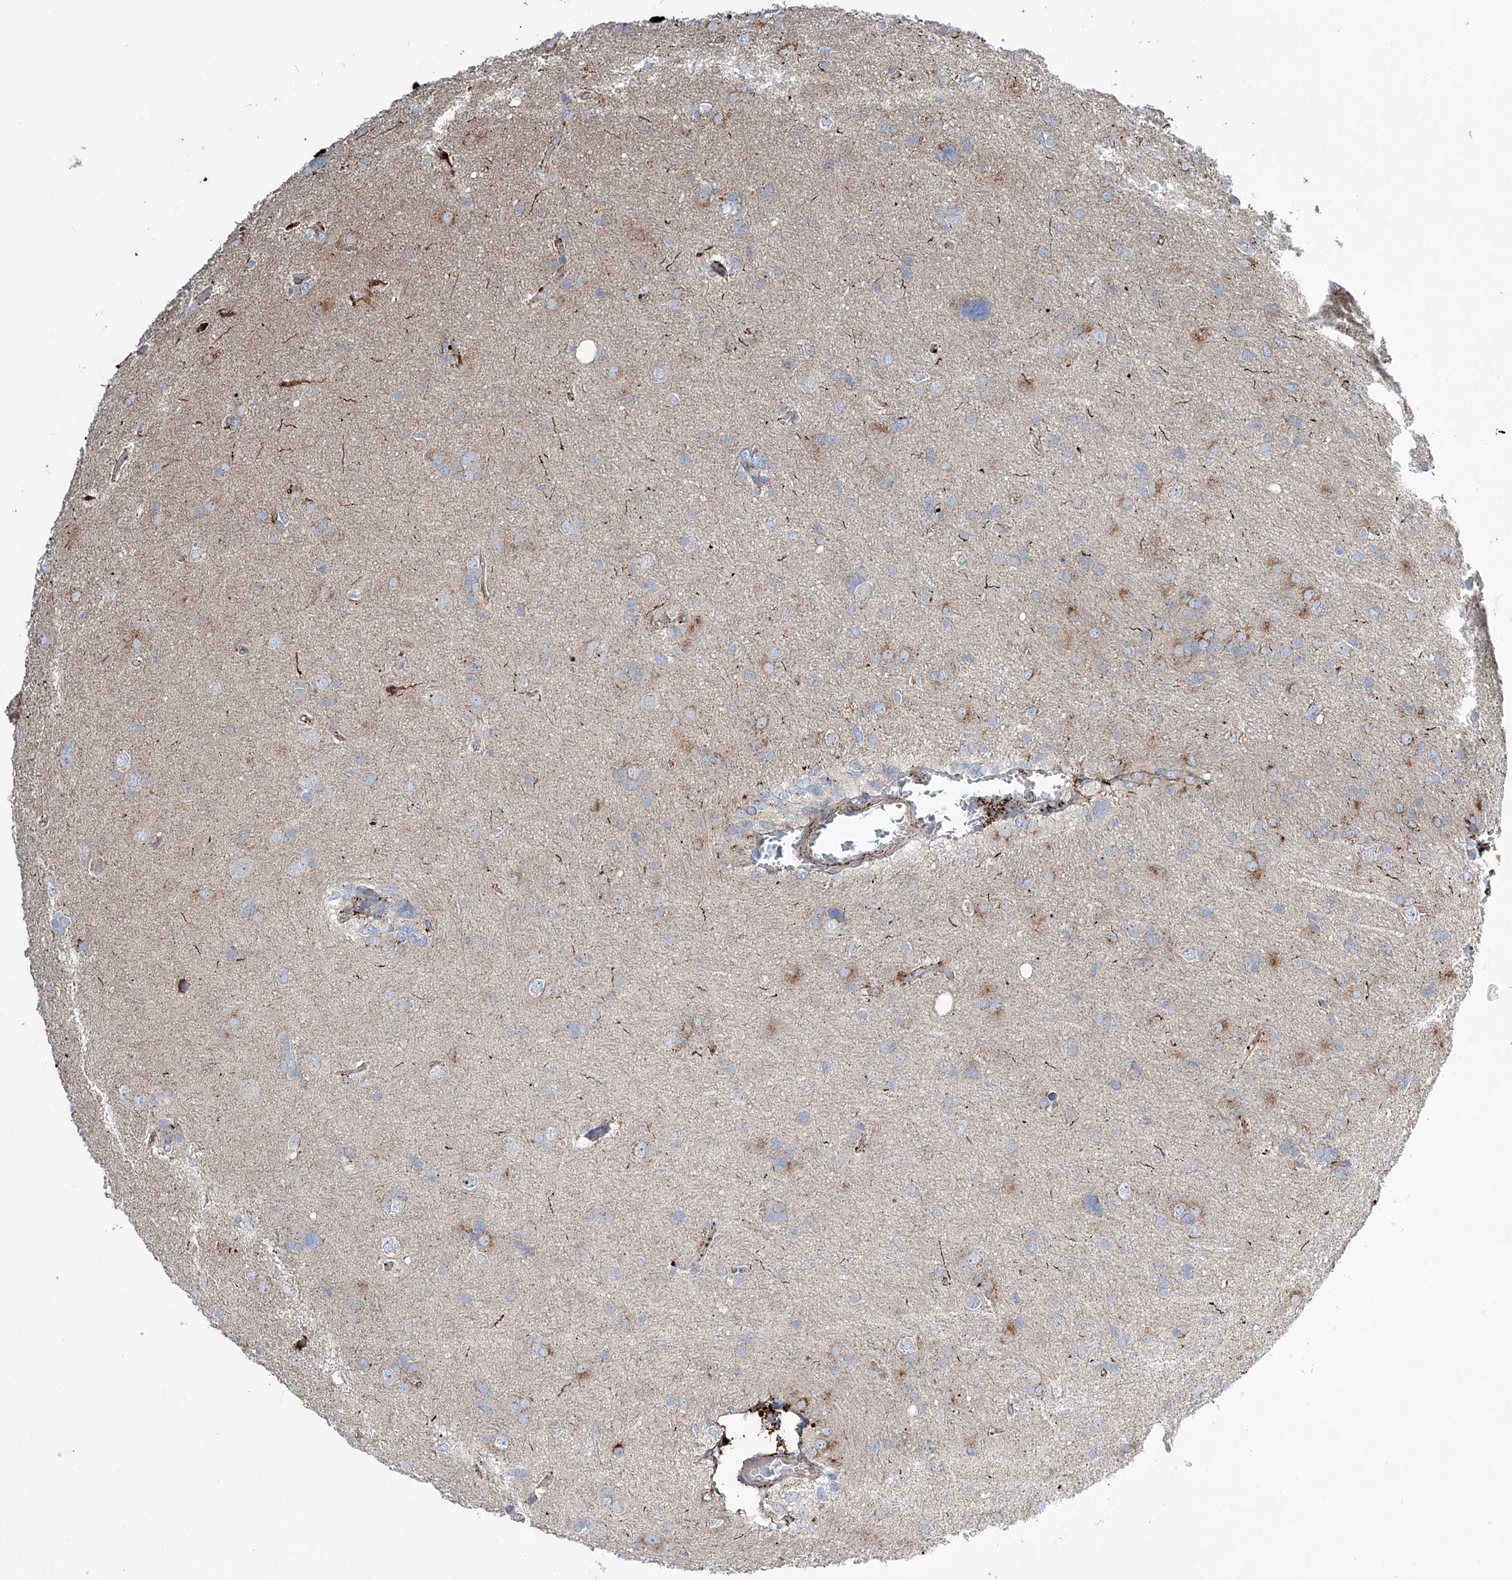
{"staining": {"intensity": "moderate", "quantity": "<25%", "location": "cytoplasmic/membranous"}, "tissue": "glioma", "cell_type": "Tumor cells", "image_type": "cancer", "snomed": [{"axis": "morphology", "description": "Glioma, malignant, High grade"}, {"axis": "topography", "description": "Brain"}], "caption": "A histopathology image showing moderate cytoplasmic/membranous positivity in about <25% of tumor cells in malignant glioma (high-grade), as visualized by brown immunohistochemical staining.", "gene": "CDH5", "patient": {"sex": "female", "age": 59}}